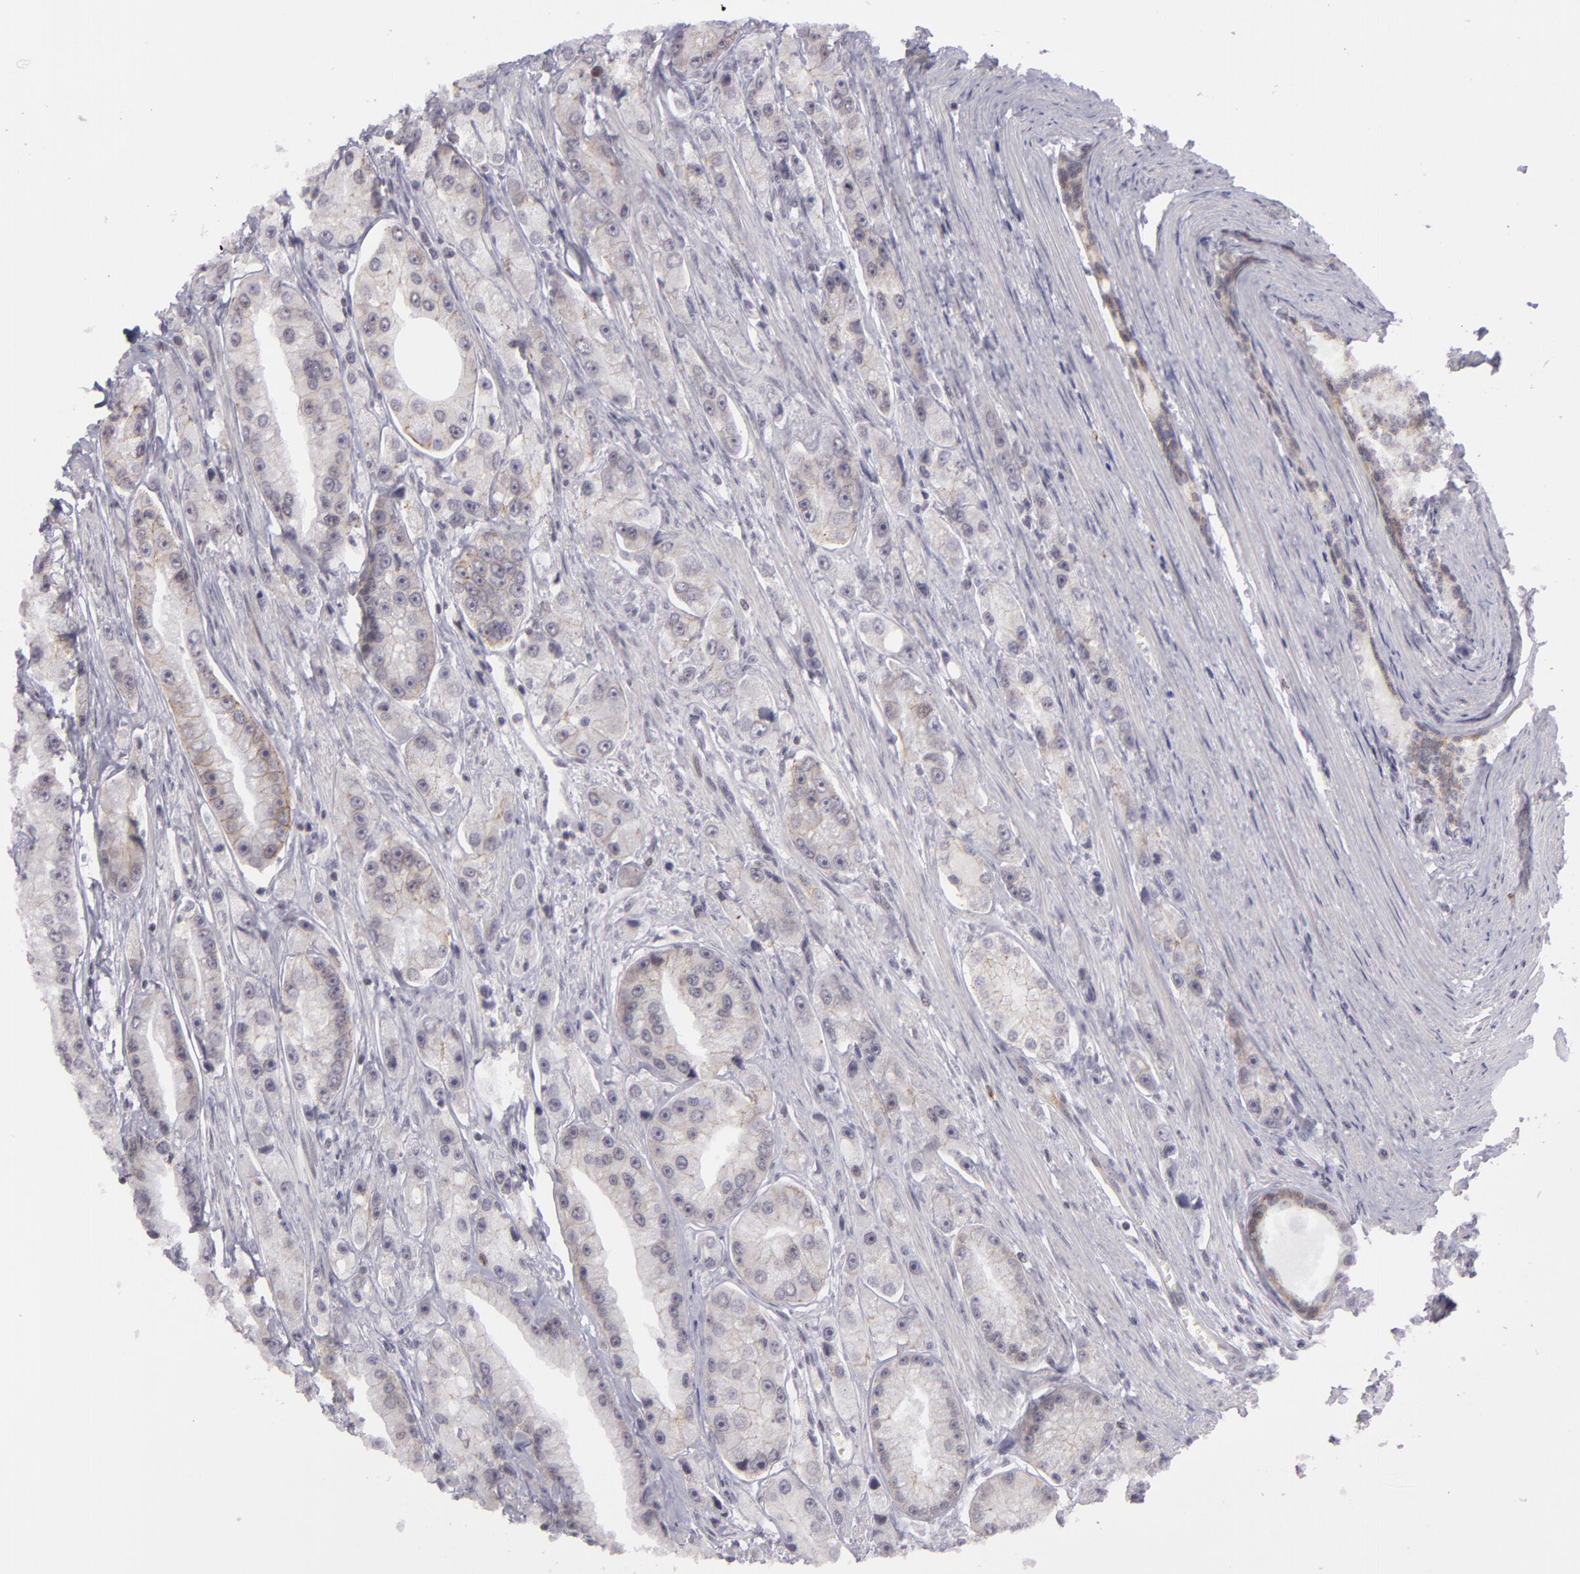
{"staining": {"intensity": "weak", "quantity": "<25%", "location": "cytoplasmic/membranous"}, "tissue": "prostate cancer", "cell_type": "Tumor cells", "image_type": "cancer", "snomed": [{"axis": "morphology", "description": "Adenocarcinoma, Medium grade"}, {"axis": "topography", "description": "Prostate"}], "caption": "Protein analysis of adenocarcinoma (medium-grade) (prostate) exhibits no significant positivity in tumor cells.", "gene": "CTNNB1", "patient": {"sex": "male", "age": 72}}